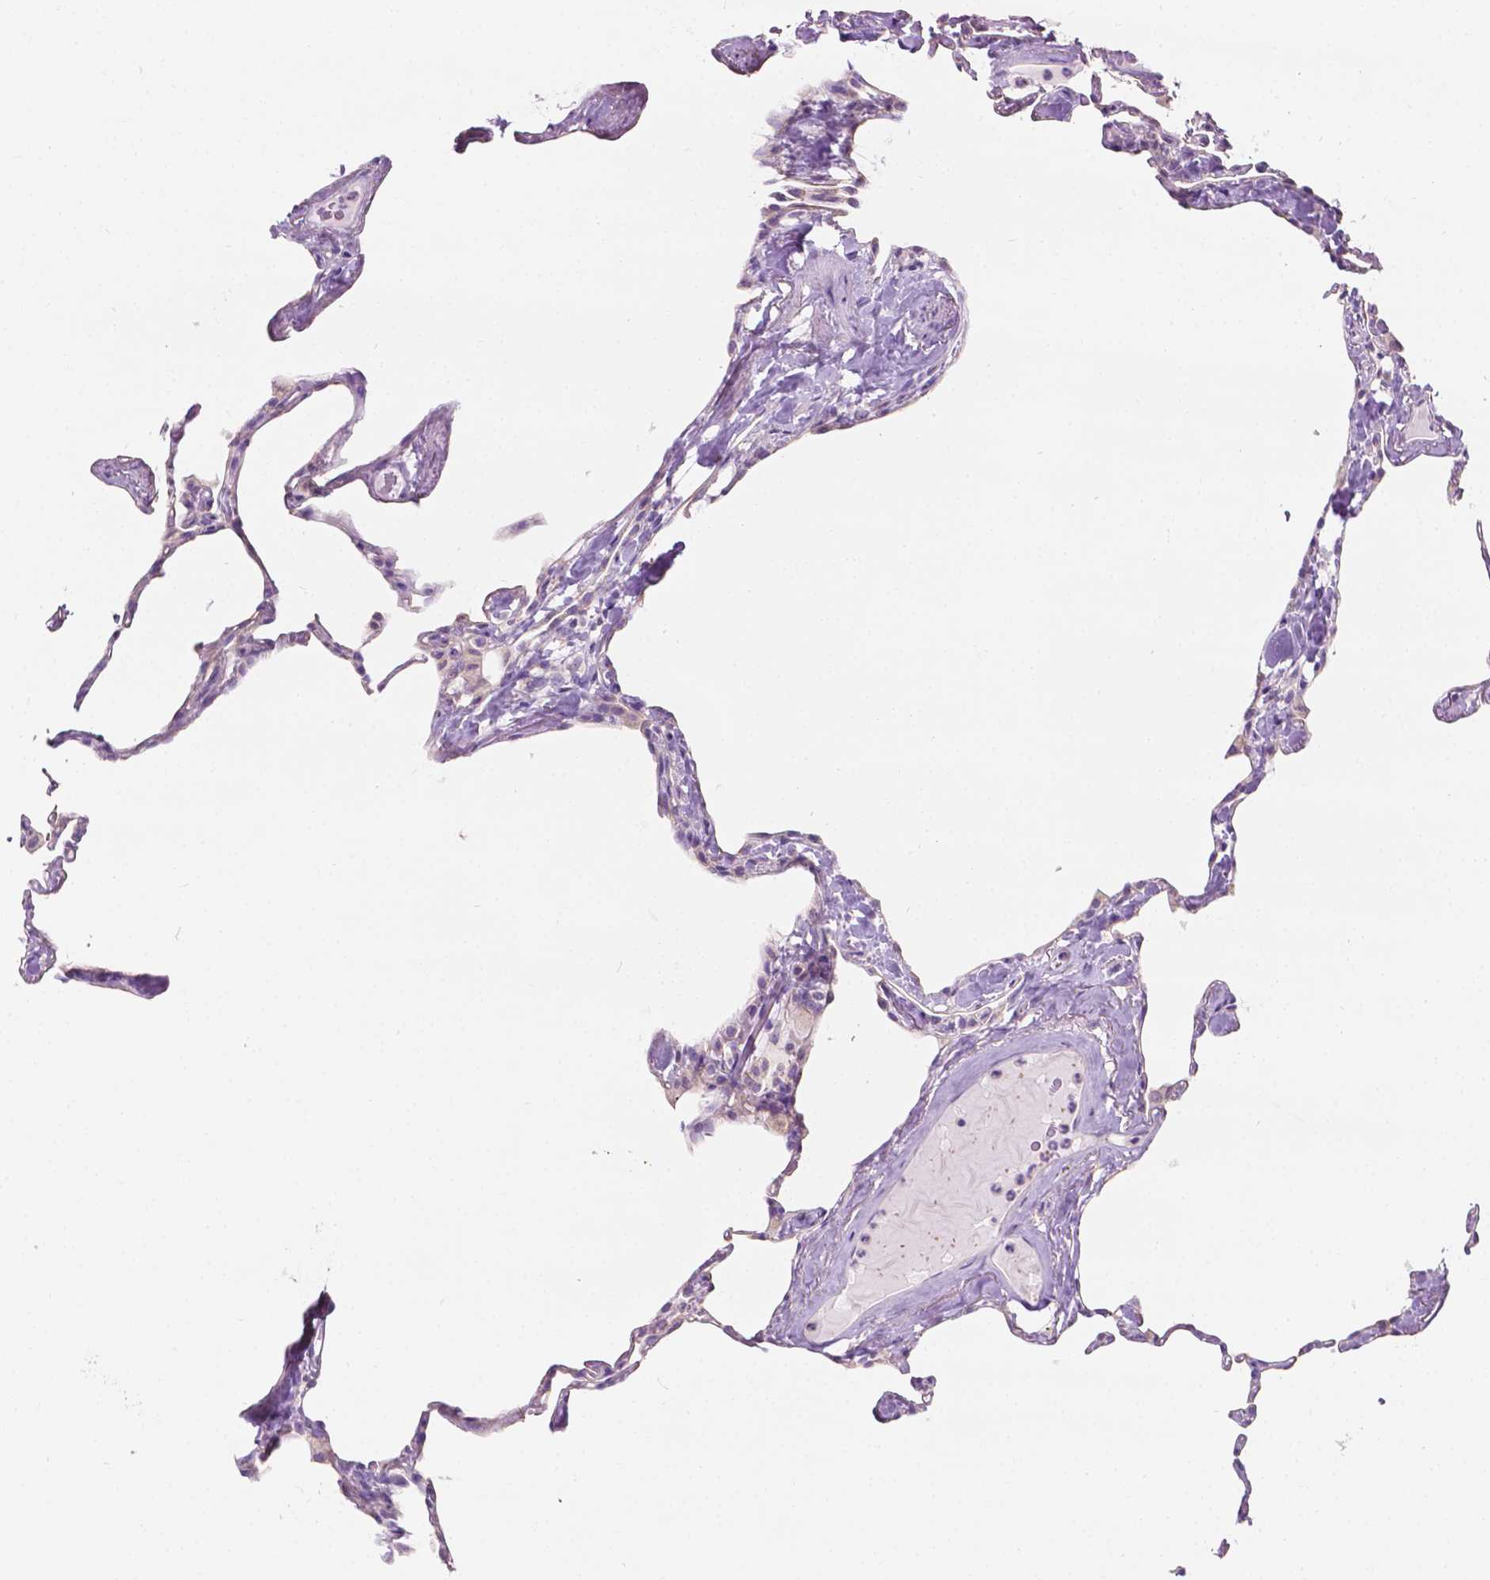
{"staining": {"intensity": "negative", "quantity": "none", "location": "none"}, "tissue": "lung", "cell_type": "Alveolar cells", "image_type": "normal", "snomed": [{"axis": "morphology", "description": "Normal tissue, NOS"}, {"axis": "topography", "description": "Lung"}], "caption": "Immunohistochemical staining of unremarkable lung exhibits no significant expression in alveolar cells. (DAB (3,3'-diaminobenzidine) immunohistochemistry, high magnification).", "gene": "NOS1AP", "patient": {"sex": "male", "age": 65}}